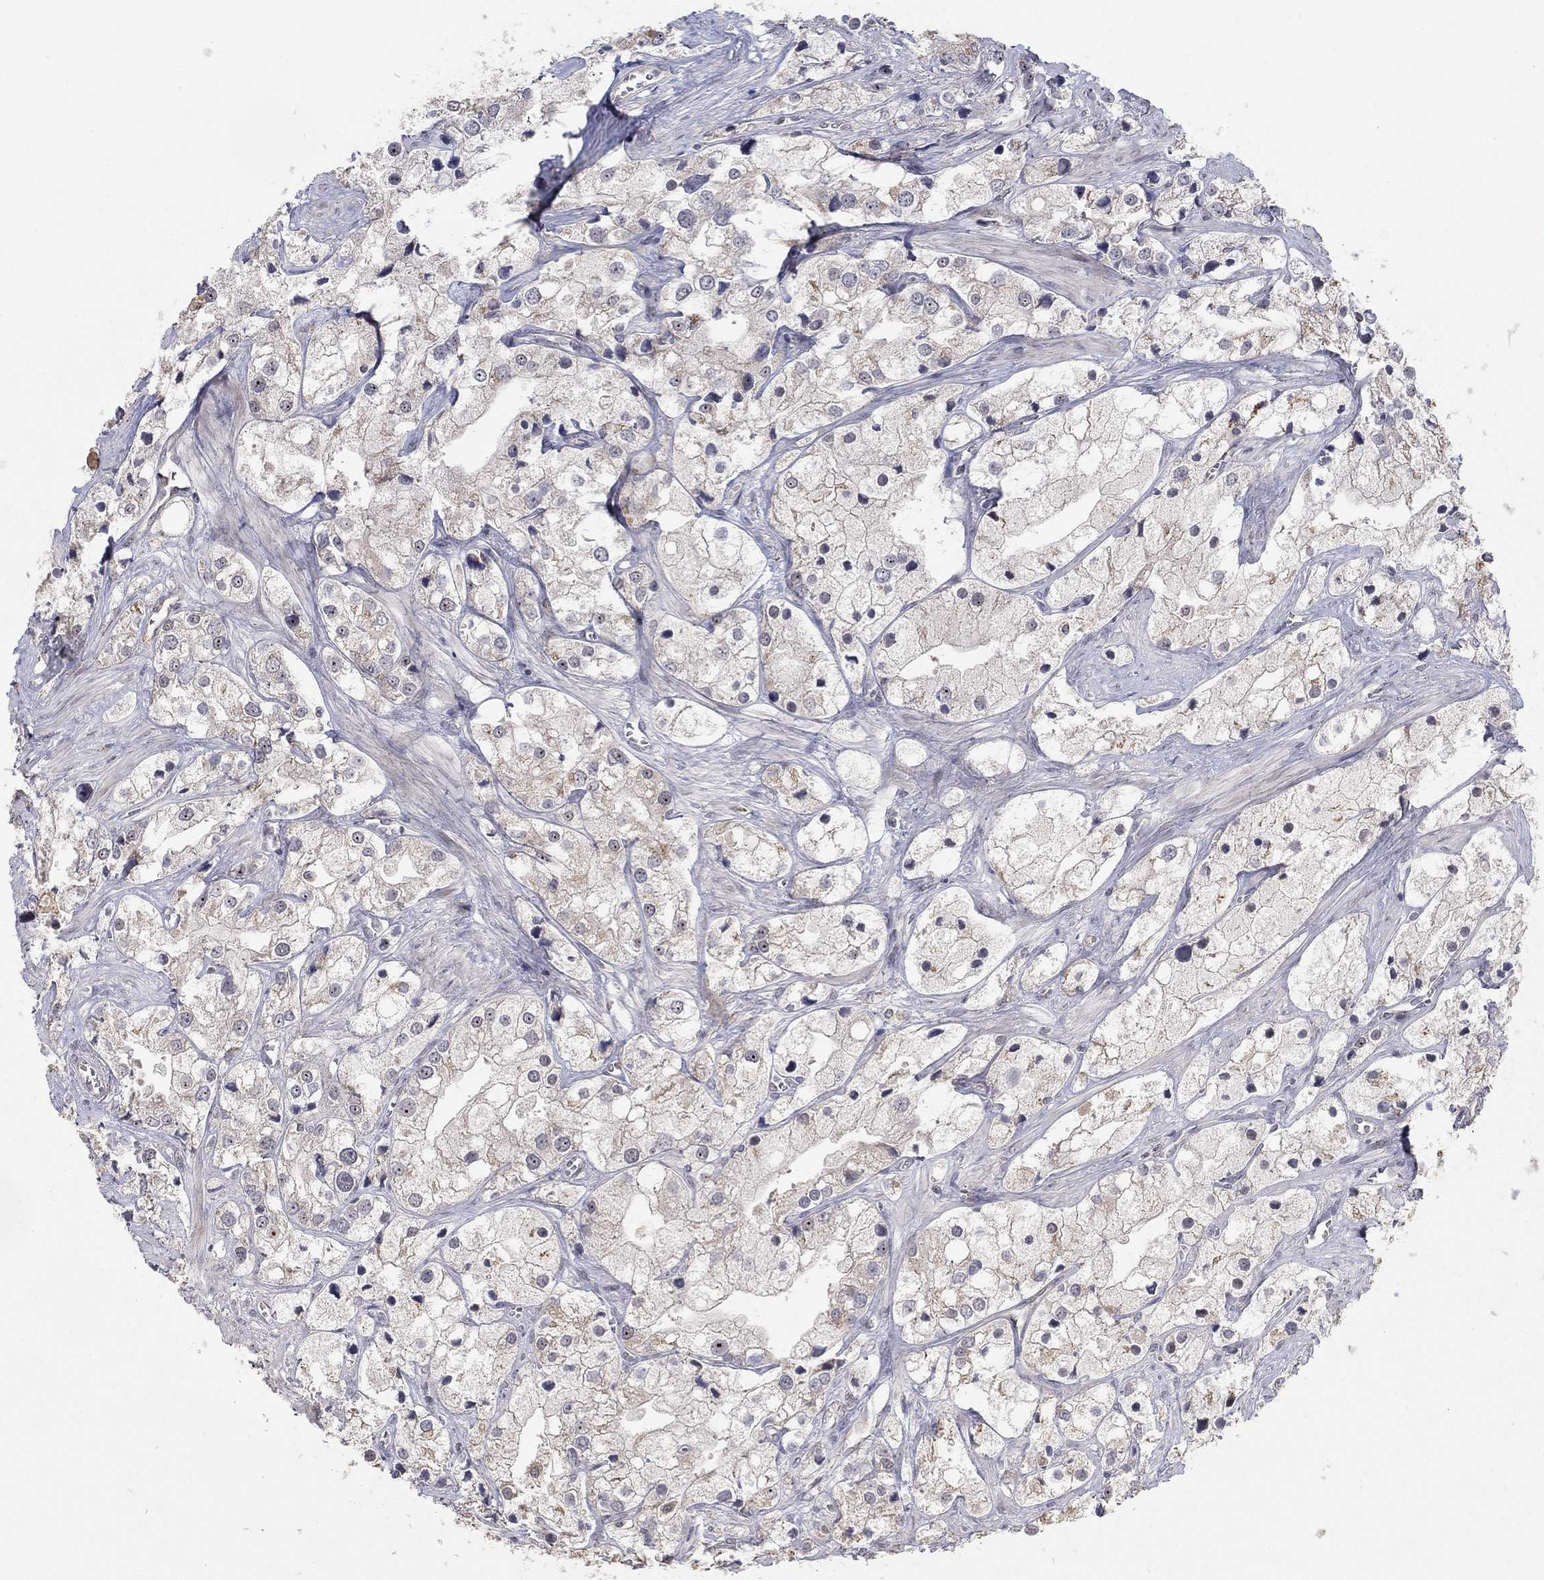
{"staining": {"intensity": "moderate", "quantity": "<25%", "location": "cytoplasmic/membranous"}, "tissue": "prostate cancer", "cell_type": "Tumor cells", "image_type": "cancer", "snomed": [{"axis": "morphology", "description": "Adenocarcinoma, NOS"}, {"axis": "topography", "description": "Prostate and seminal vesicle, NOS"}, {"axis": "topography", "description": "Prostate"}], "caption": "Immunohistochemistry (DAB) staining of prostate cancer (adenocarcinoma) demonstrates moderate cytoplasmic/membranous protein staining in approximately <25% of tumor cells.", "gene": "LPCAT4", "patient": {"sex": "male", "age": 79}}